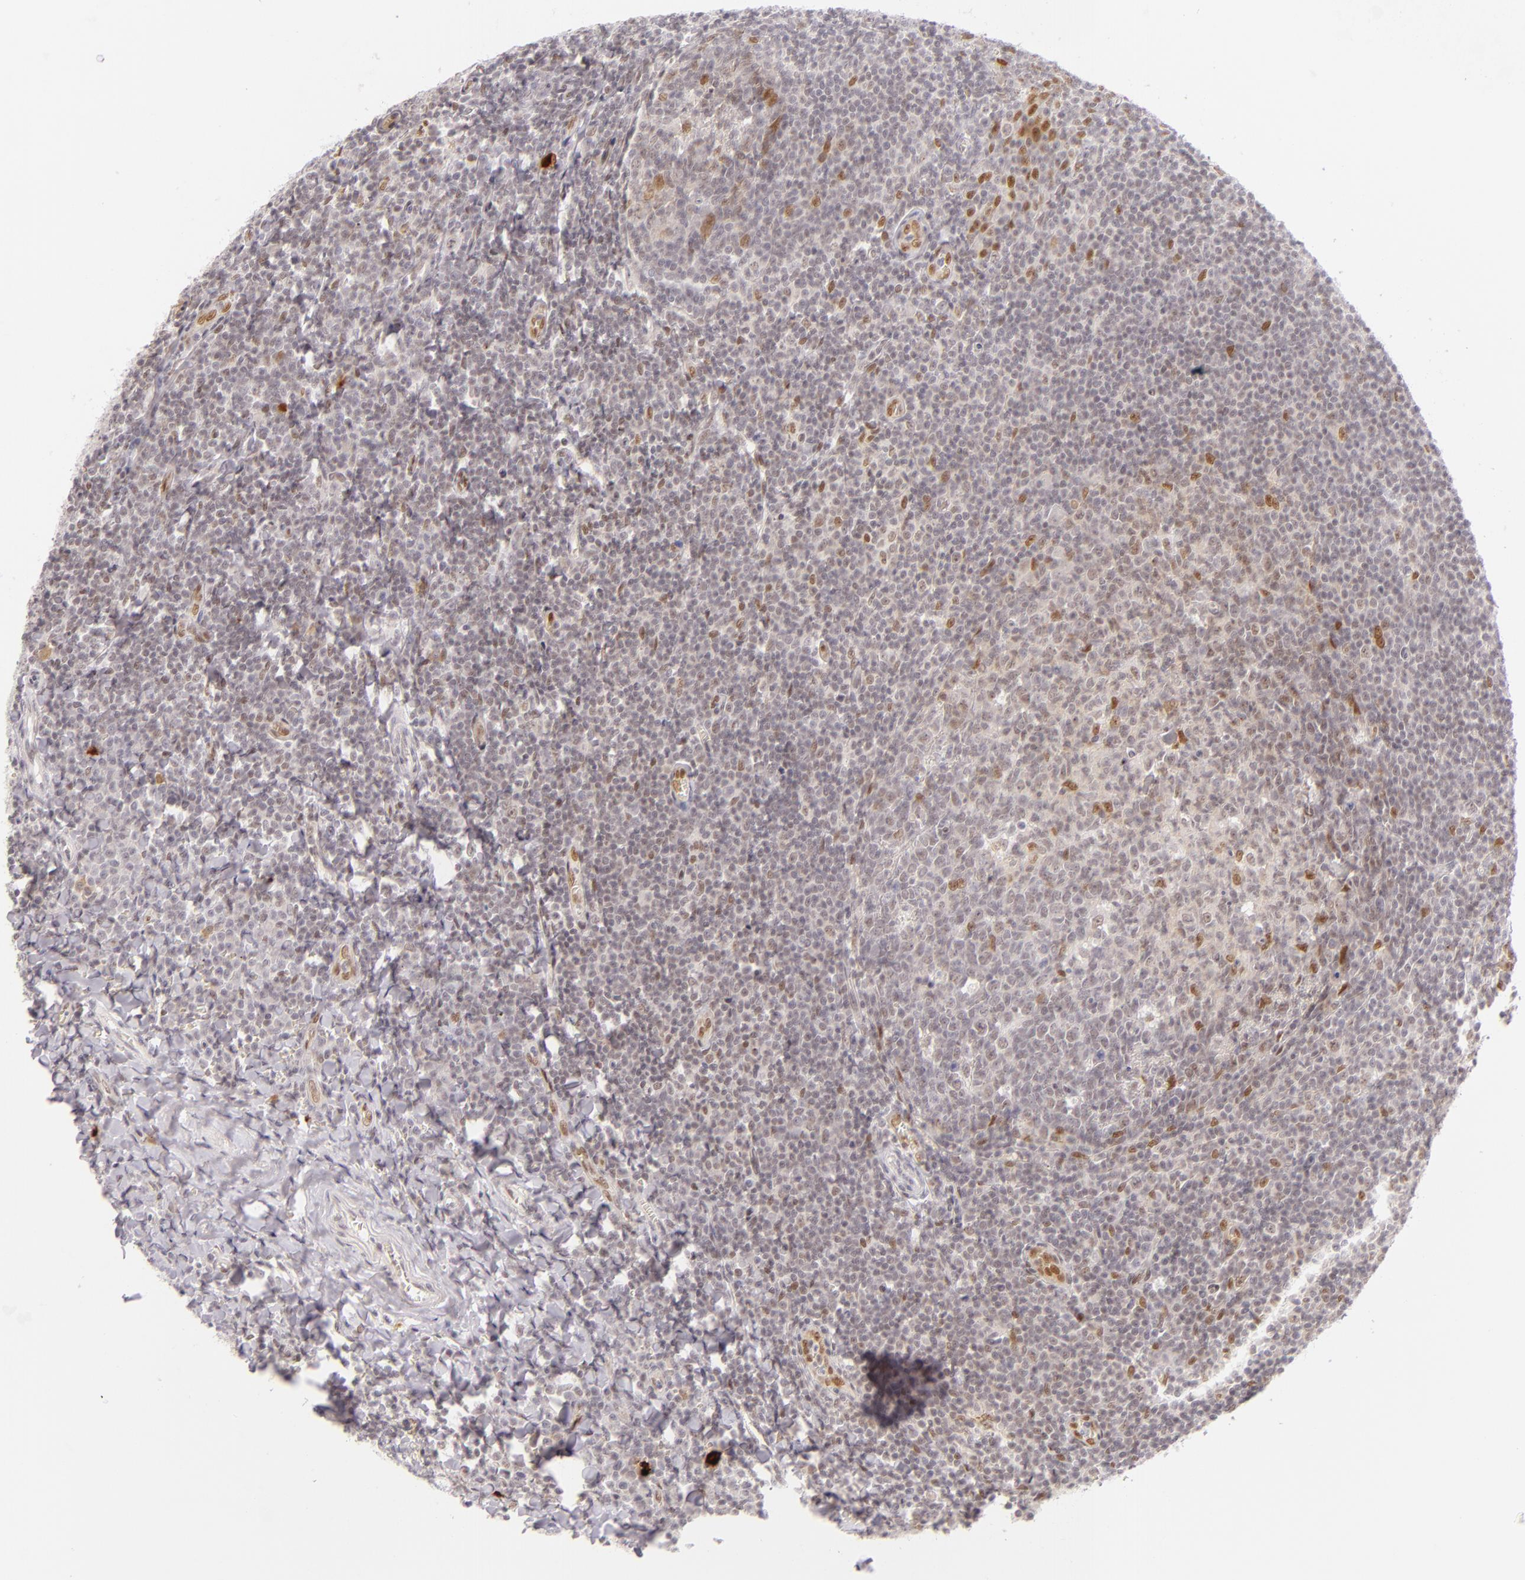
{"staining": {"intensity": "moderate", "quantity": "25%-75%", "location": "nuclear"}, "tissue": "tonsil", "cell_type": "Germinal center cells", "image_type": "normal", "snomed": [{"axis": "morphology", "description": "Normal tissue, NOS"}, {"axis": "topography", "description": "Tonsil"}], "caption": "Brown immunohistochemical staining in unremarkable human tonsil shows moderate nuclear expression in about 25%-75% of germinal center cells.", "gene": "BCL3", "patient": {"sex": "male", "age": 31}}